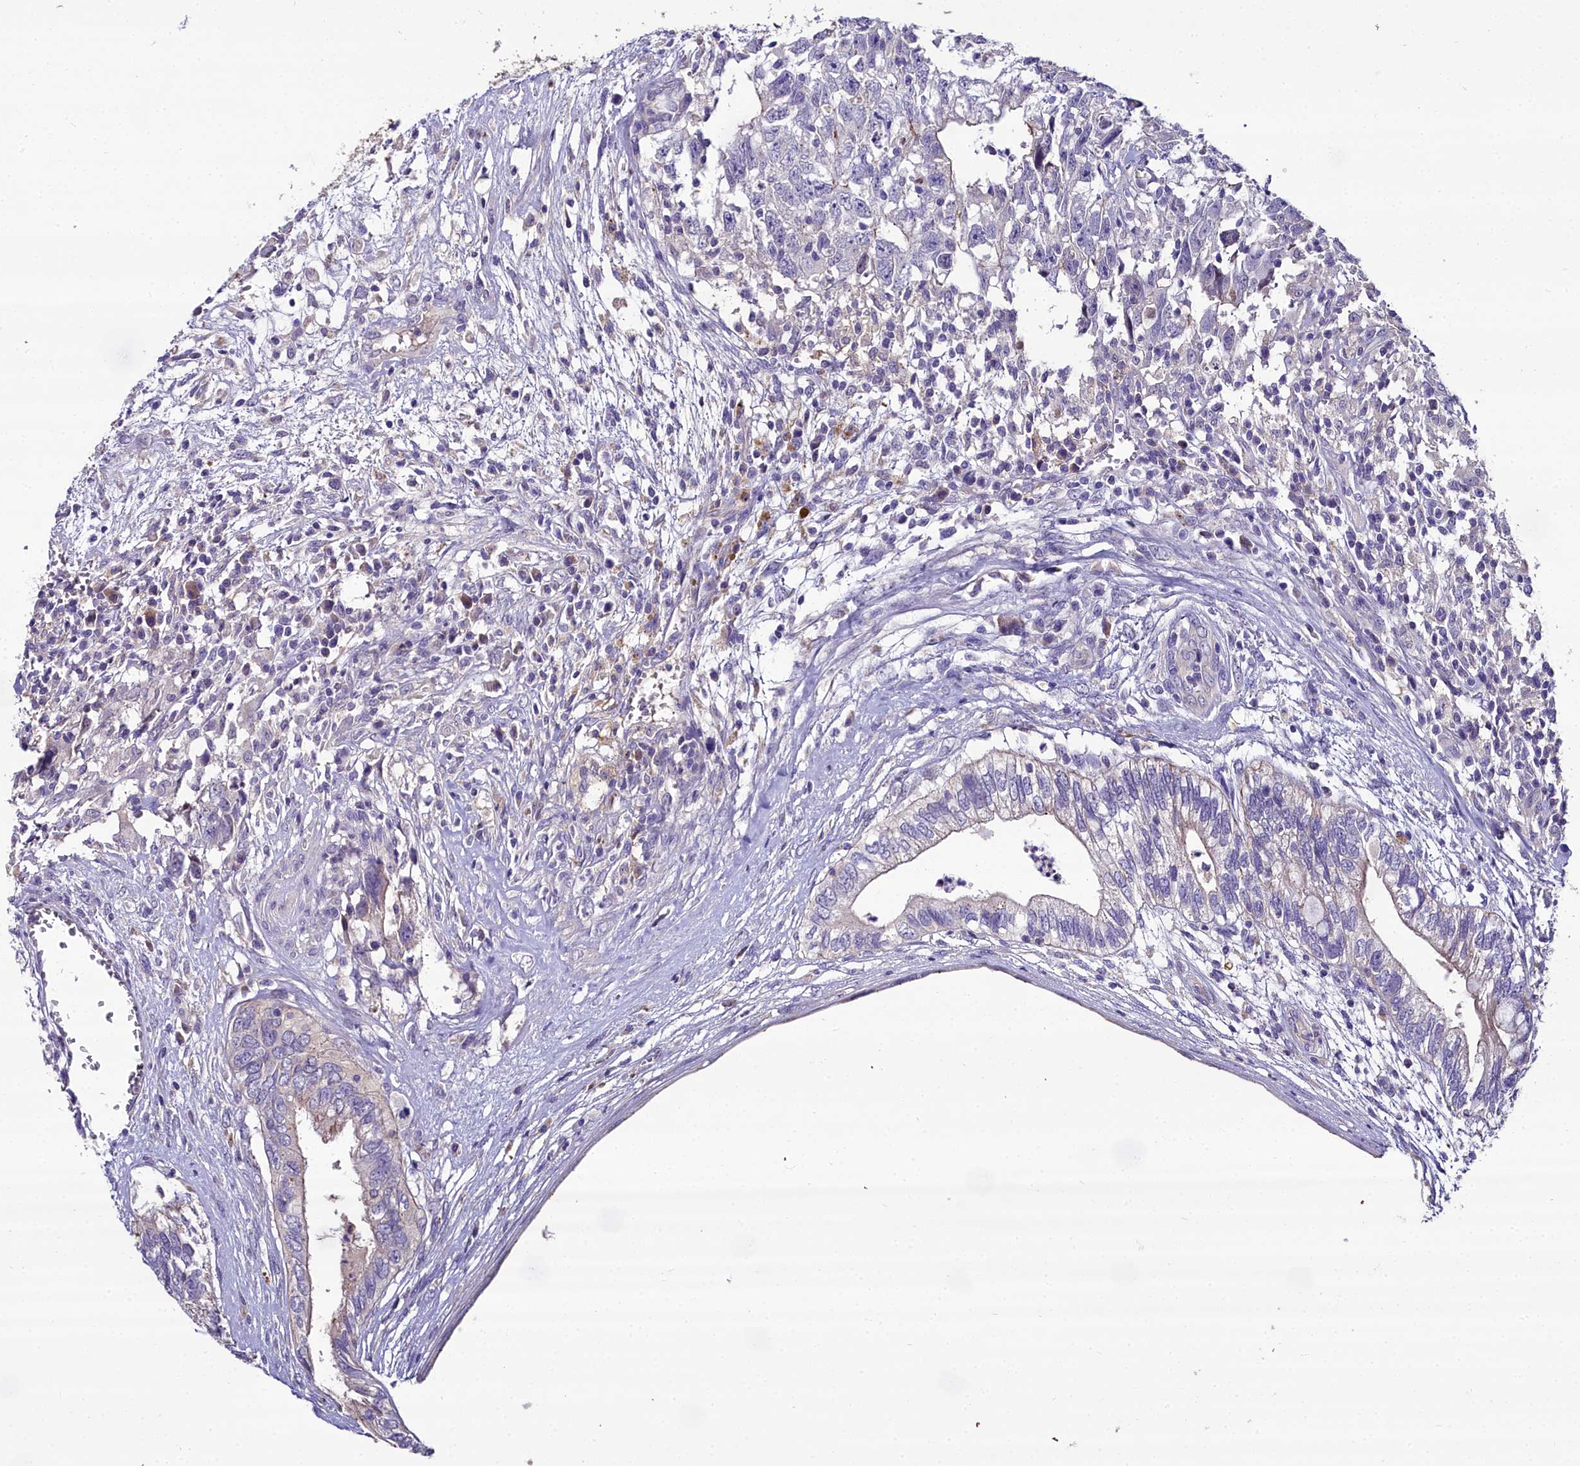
{"staining": {"intensity": "negative", "quantity": "none", "location": "none"}, "tissue": "testis cancer", "cell_type": "Tumor cells", "image_type": "cancer", "snomed": [{"axis": "morphology", "description": "Seminoma, NOS"}, {"axis": "morphology", "description": "Carcinoma, Embryonal, NOS"}, {"axis": "topography", "description": "Testis"}], "caption": "DAB immunohistochemical staining of human embryonal carcinoma (testis) demonstrates no significant expression in tumor cells.", "gene": "NT5M", "patient": {"sex": "male", "age": 29}}